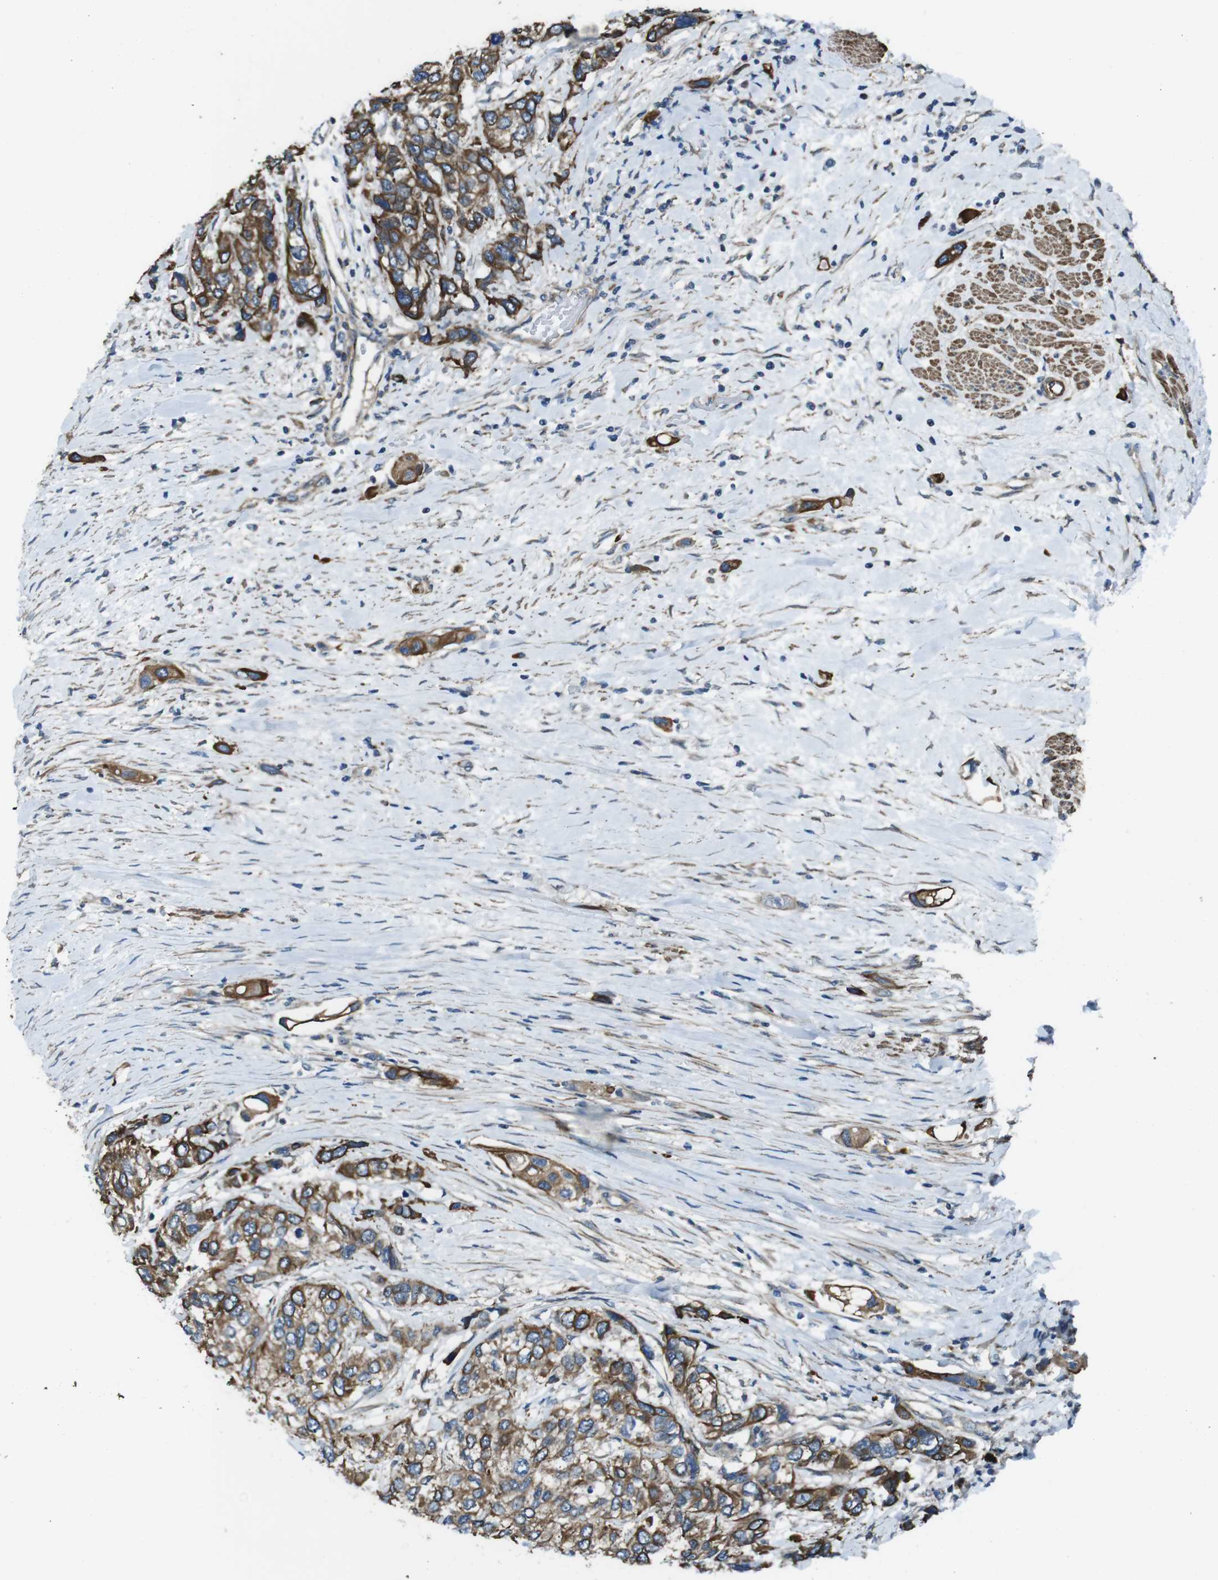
{"staining": {"intensity": "moderate", "quantity": ">75%", "location": "cytoplasmic/membranous"}, "tissue": "urothelial cancer", "cell_type": "Tumor cells", "image_type": "cancer", "snomed": [{"axis": "morphology", "description": "Urothelial carcinoma, High grade"}, {"axis": "topography", "description": "Urinary bladder"}], "caption": "Protein expression analysis of human high-grade urothelial carcinoma reveals moderate cytoplasmic/membranous staining in approximately >75% of tumor cells.", "gene": "FAM174B", "patient": {"sex": "female", "age": 56}}